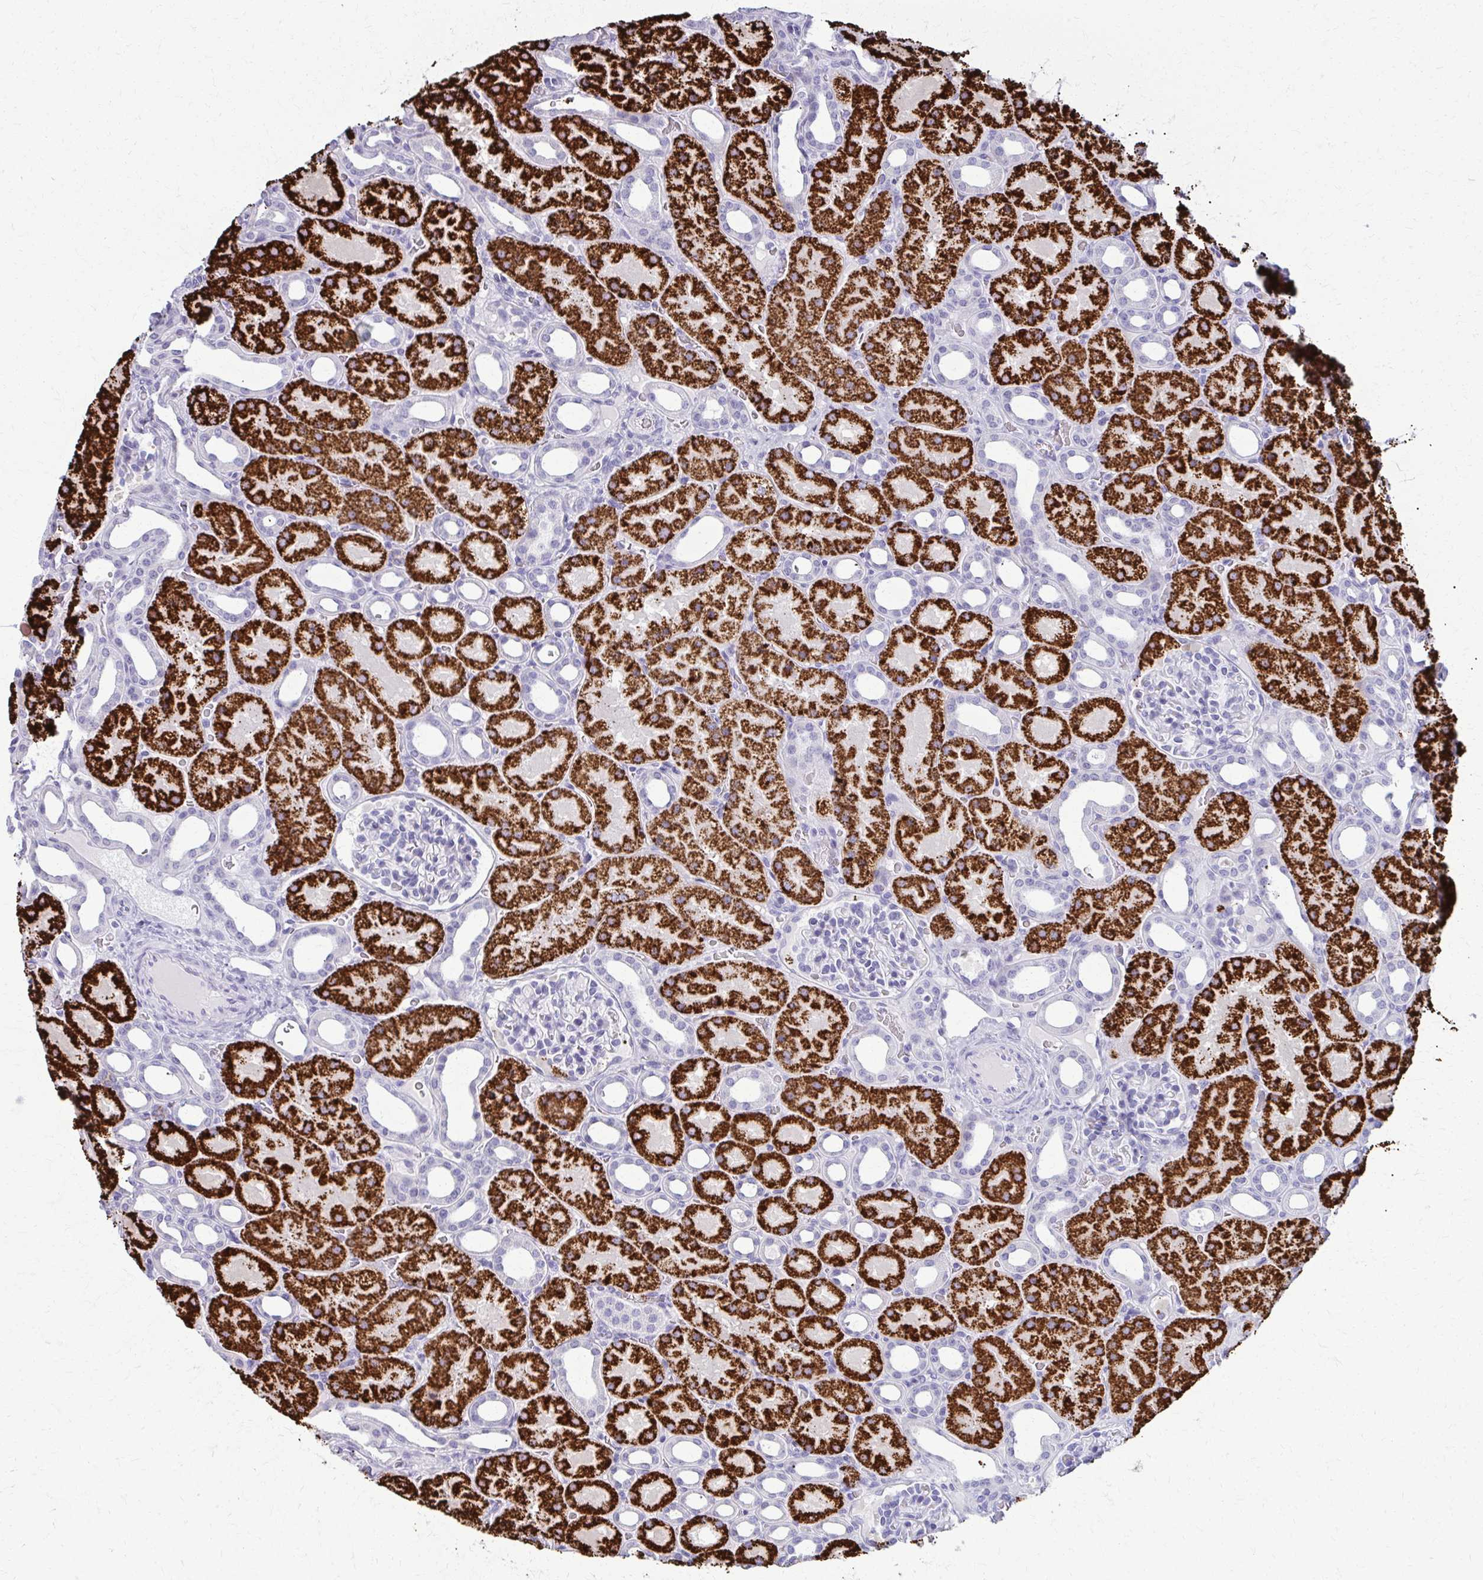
{"staining": {"intensity": "negative", "quantity": "none", "location": "none"}, "tissue": "kidney", "cell_type": "Cells in glomeruli", "image_type": "normal", "snomed": [{"axis": "morphology", "description": "Normal tissue, NOS"}, {"axis": "topography", "description": "Kidney"}], "caption": "This micrograph is of benign kidney stained with IHC to label a protein in brown with the nuclei are counter-stained blue. There is no positivity in cells in glomeruli. (Brightfield microscopy of DAB (3,3'-diaminobenzidine) immunohistochemistry at high magnification).", "gene": "ACSM2A", "patient": {"sex": "male", "age": 2}}